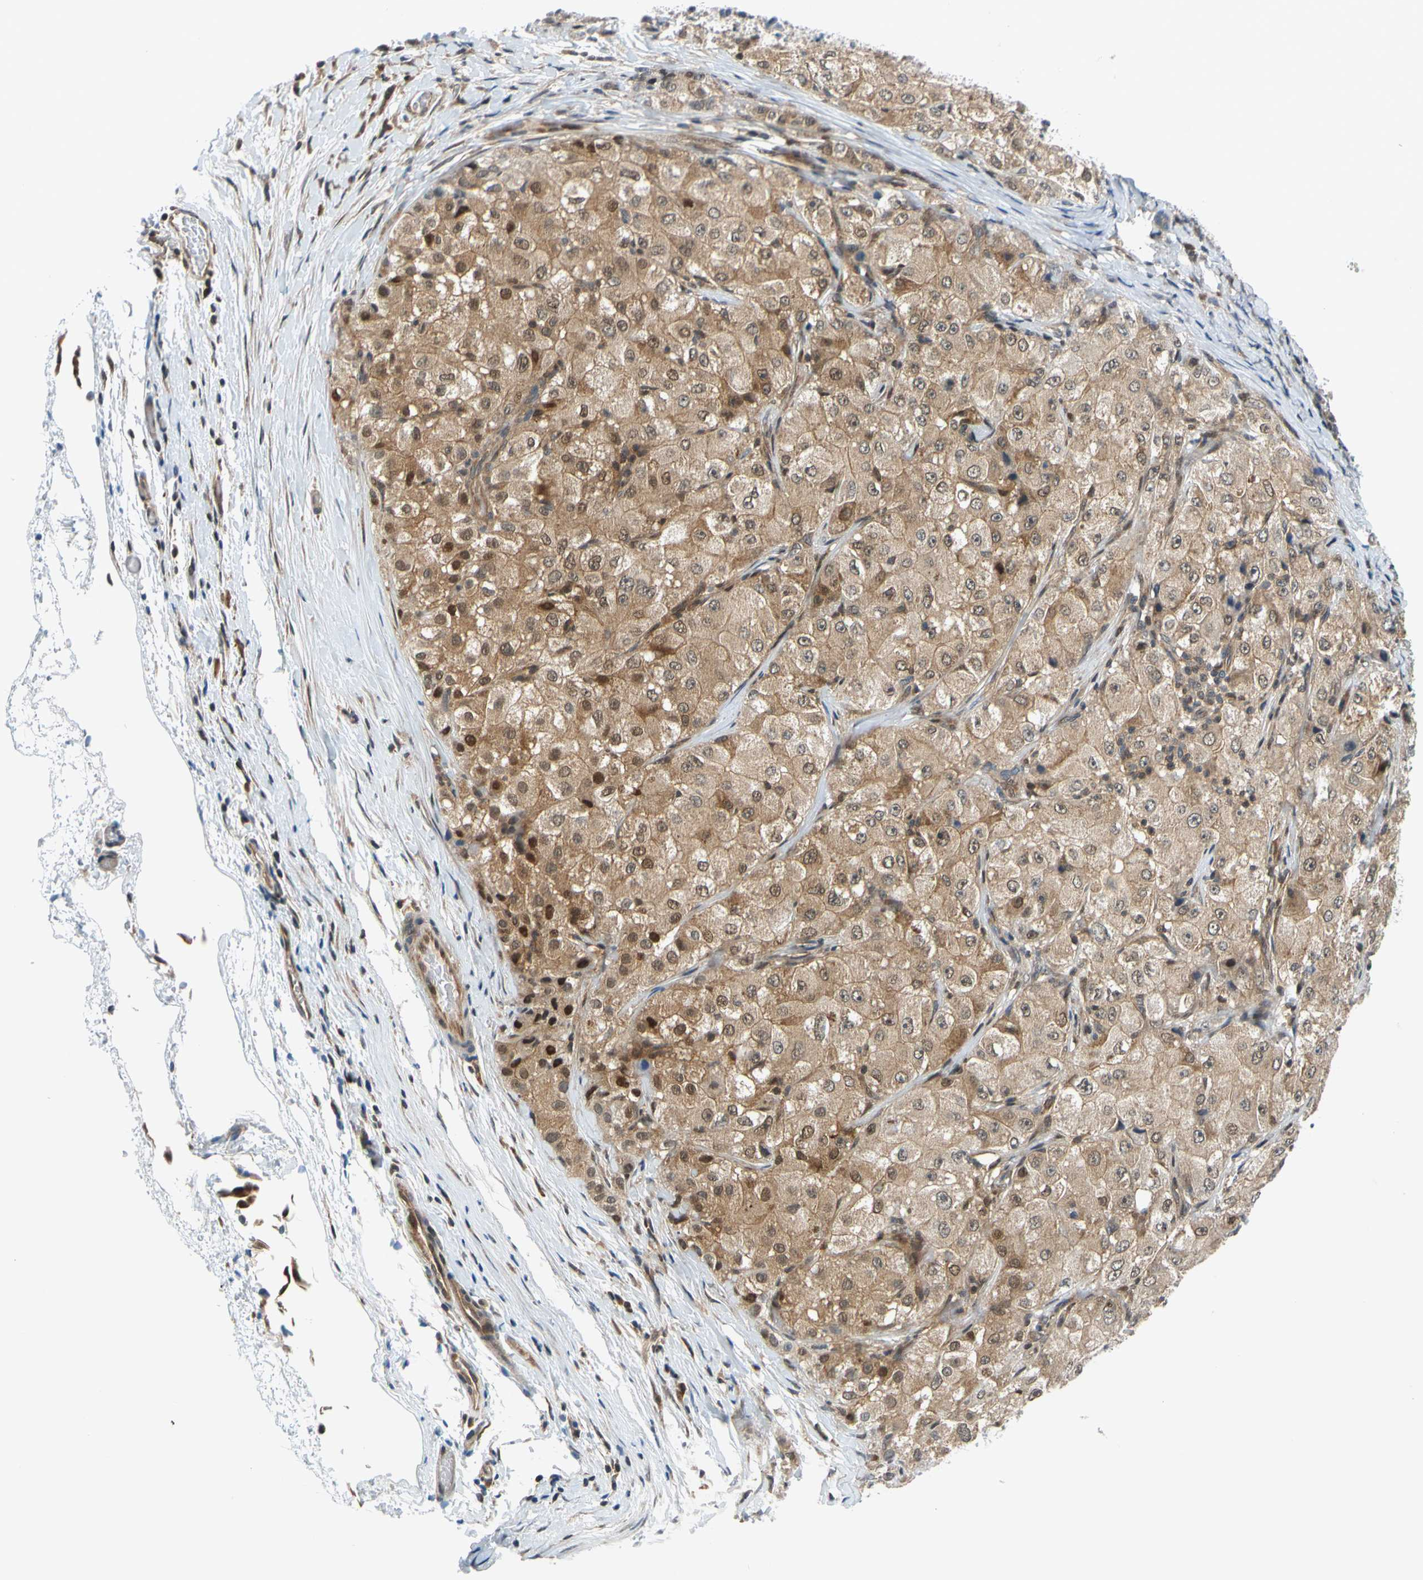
{"staining": {"intensity": "strong", "quantity": ">75%", "location": "cytoplasmic/membranous,nuclear"}, "tissue": "liver cancer", "cell_type": "Tumor cells", "image_type": "cancer", "snomed": [{"axis": "morphology", "description": "Carcinoma, Hepatocellular, NOS"}, {"axis": "topography", "description": "Liver"}], "caption": "Brown immunohistochemical staining in hepatocellular carcinoma (liver) reveals strong cytoplasmic/membranous and nuclear positivity in approximately >75% of tumor cells.", "gene": "MAPK9", "patient": {"sex": "male", "age": 80}}